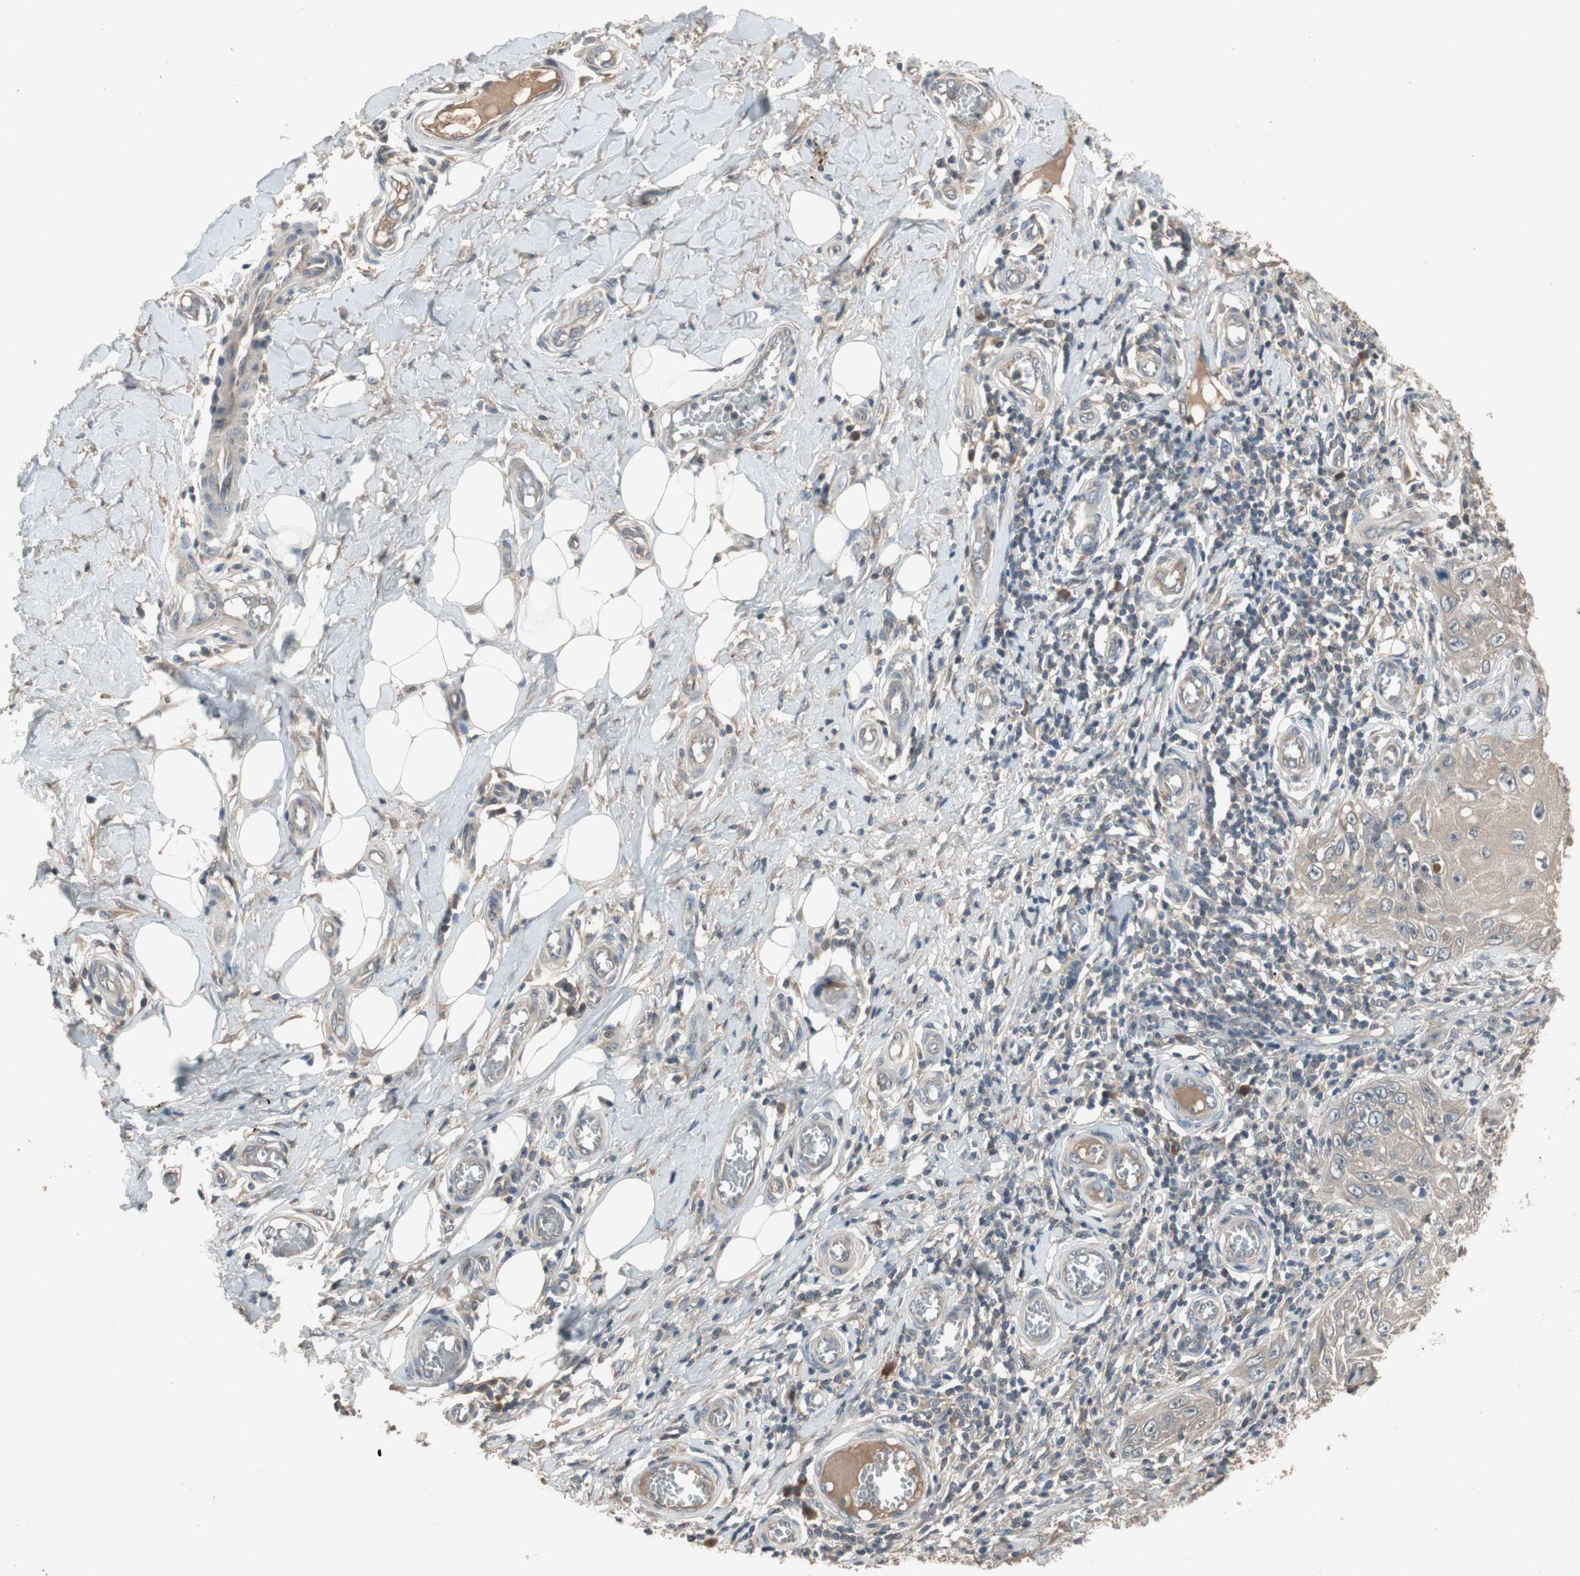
{"staining": {"intensity": "weak", "quantity": ">75%", "location": "cytoplasmic/membranous"}, "tissue": "skin cancer", "cell_type": "Tumor cells", "image_type": "cancer", "snomed": [{"axis": "morphology", "description": "Squamous cell carcinoma, NOS"}, {"axis": "topography", "description": "Skin"}], "caption": "IHC photomicrograph of human skin cancer (squamous cell carcinoma) stained for a protein (brown), which displays low levels of weak cytoplasmic/membranous staining in about >75% of tumor cells.", "gene": "NSF", "patient": {"sex": "female", "age": 73}}